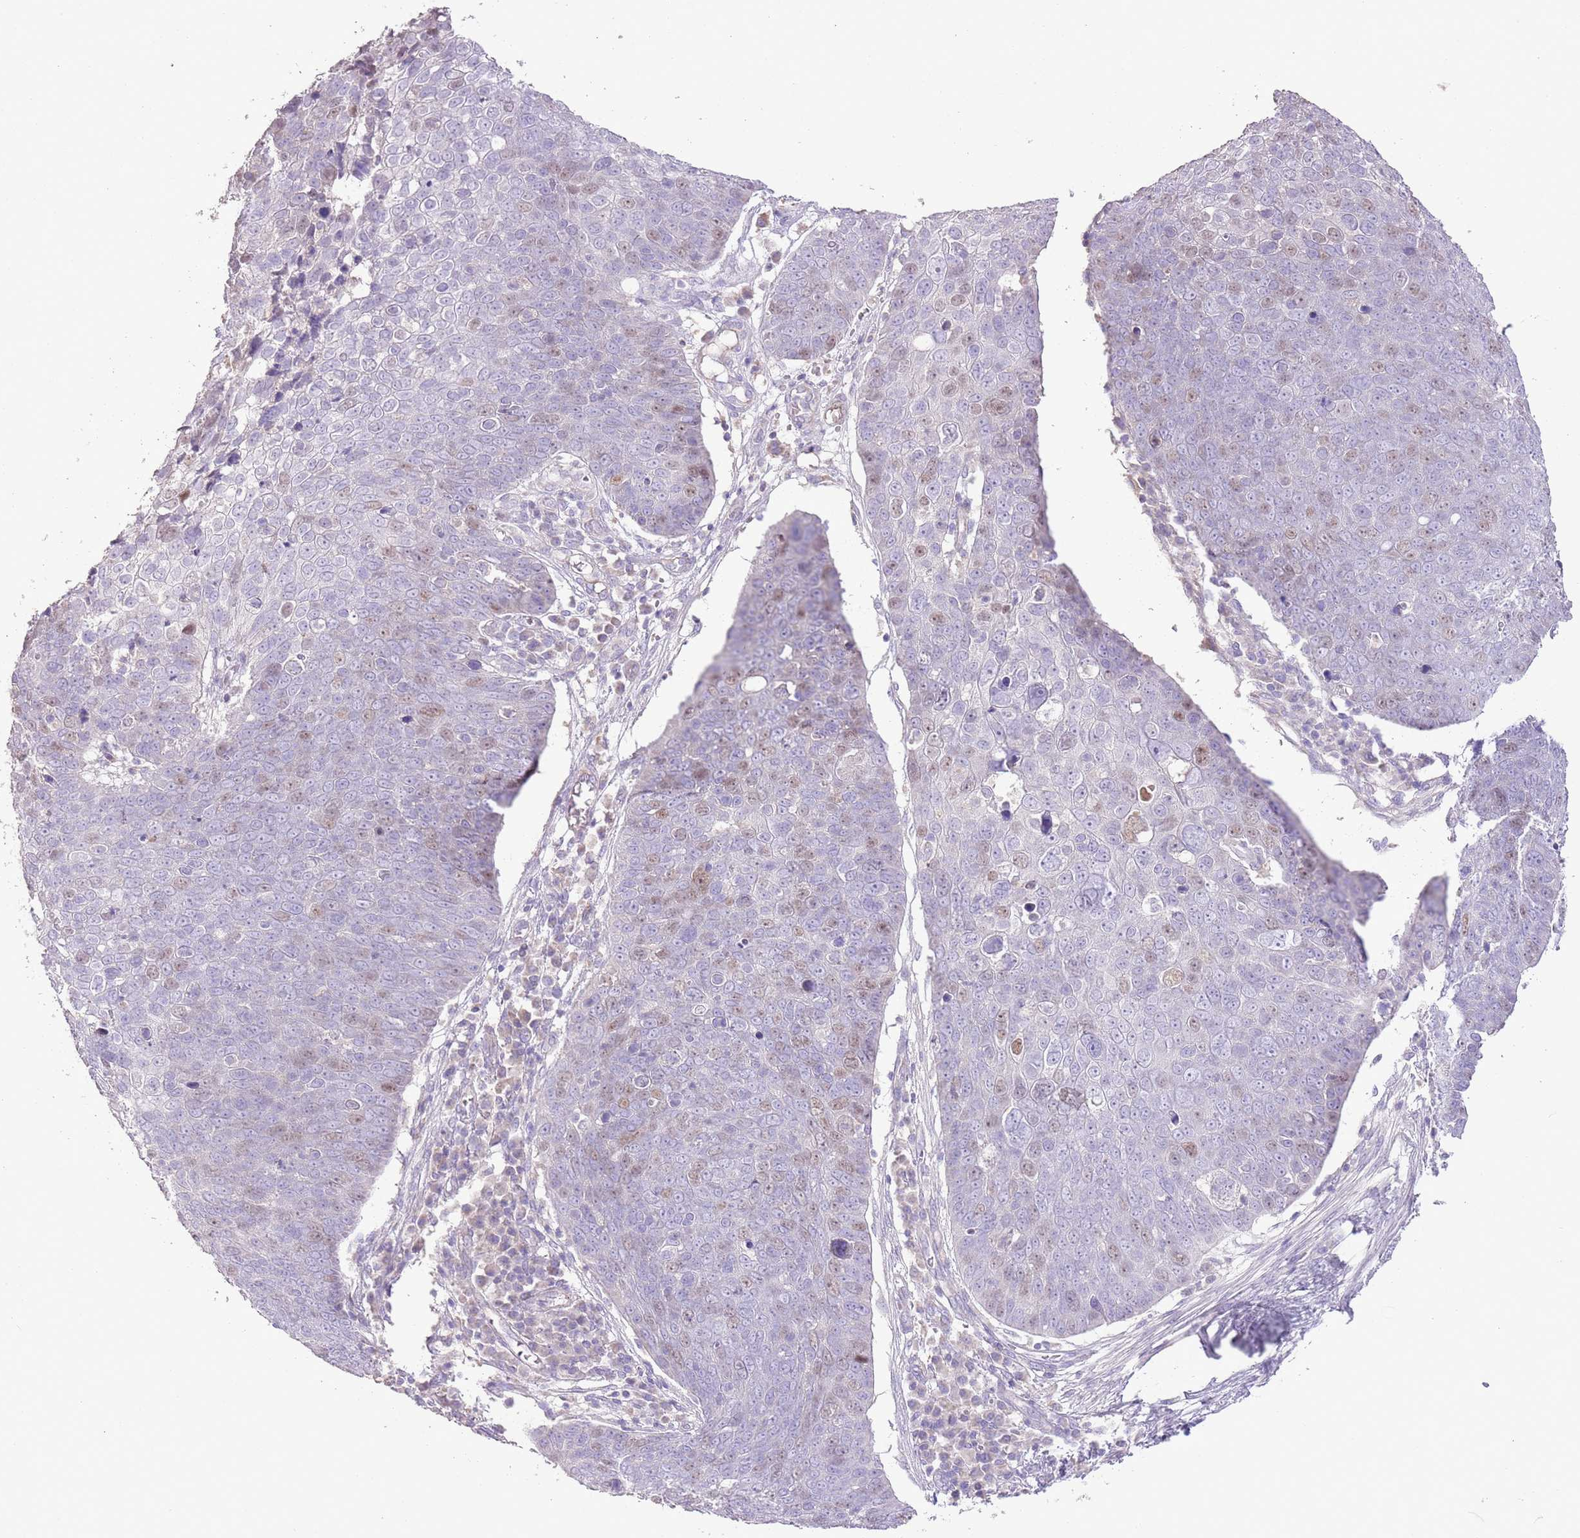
{"staining": {"intensity": "weak", "quantity": "<25%", "location": "nuclear"}, "tissue": "skin cancer", "cell_type": "Tumor cells", "image_type": "cancer", "snomed": [{"axis": "morphology", "description": "Squamous cell carcinoma, NOS"}, {"axis": "topography", "description": "Skin"}], "caption": "Immunohistochemistry (IHC) of human skin squamous cell carcinoma shows no staining in tumor cells. Nuclei are stained in blue.", "gene": "GMNN", "patient": {"sex": "male", "age": 71}}